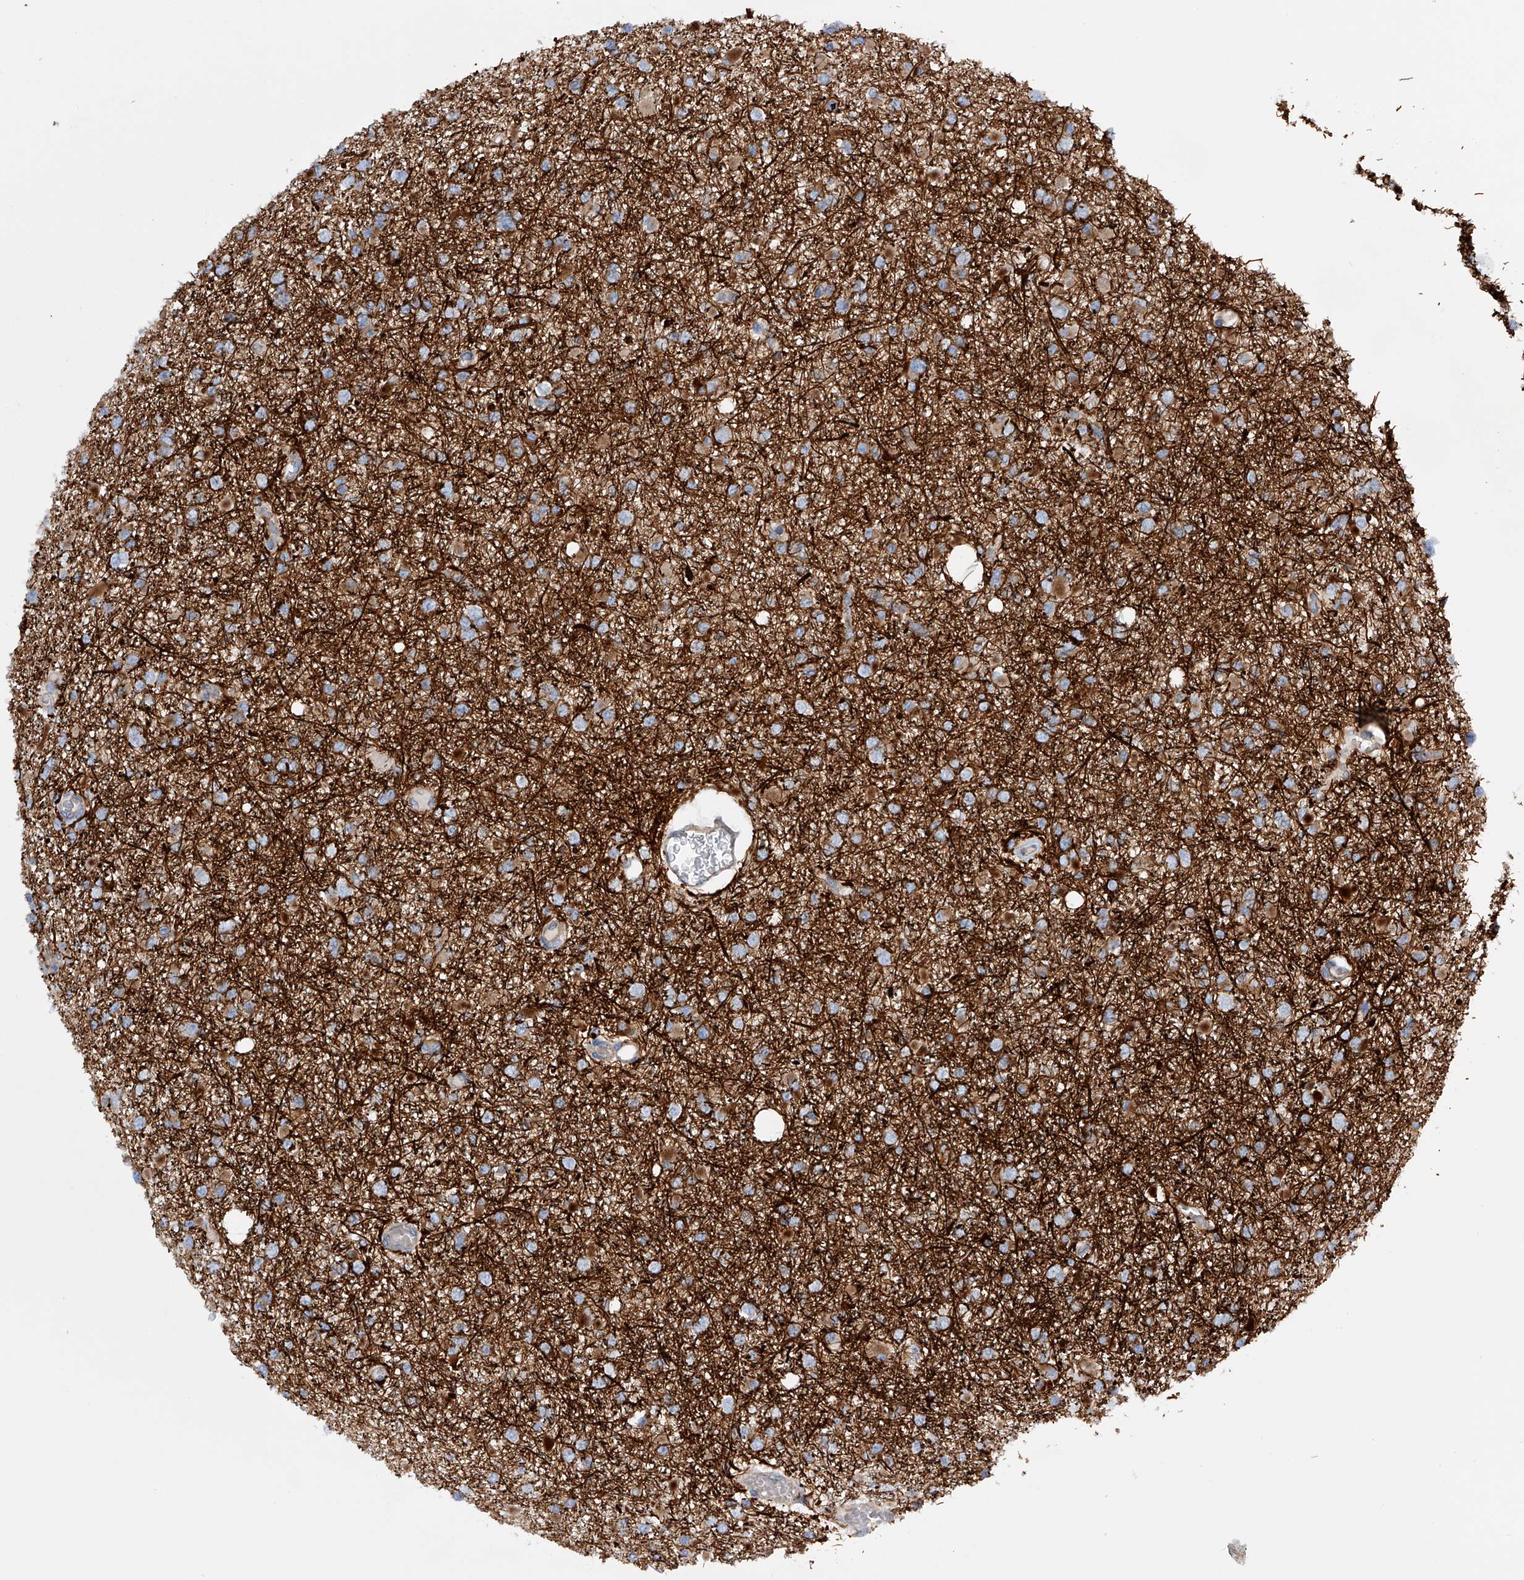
{"staining": {"intensity": "moderate", "quantity": "<25%", "location": "cytoplasmic/membranous"}, "tissue": "glioma", "cell_type": "Tumor cells", "image_type": "cancer", "snomed": [{"axis": "morphology", "description": "Glioma, malignant, Low grade"}, {"axis": "topography", "description": "Brain"}], "caption": "Human malignant glioma (low-grade) stained for a protein (brown) demonstrates moderate cytoplasmic/membranous positive staining in about <25% of tumor cells.", "gene": "MLYCD", "patient": {"sex": "female", "age": 22}}